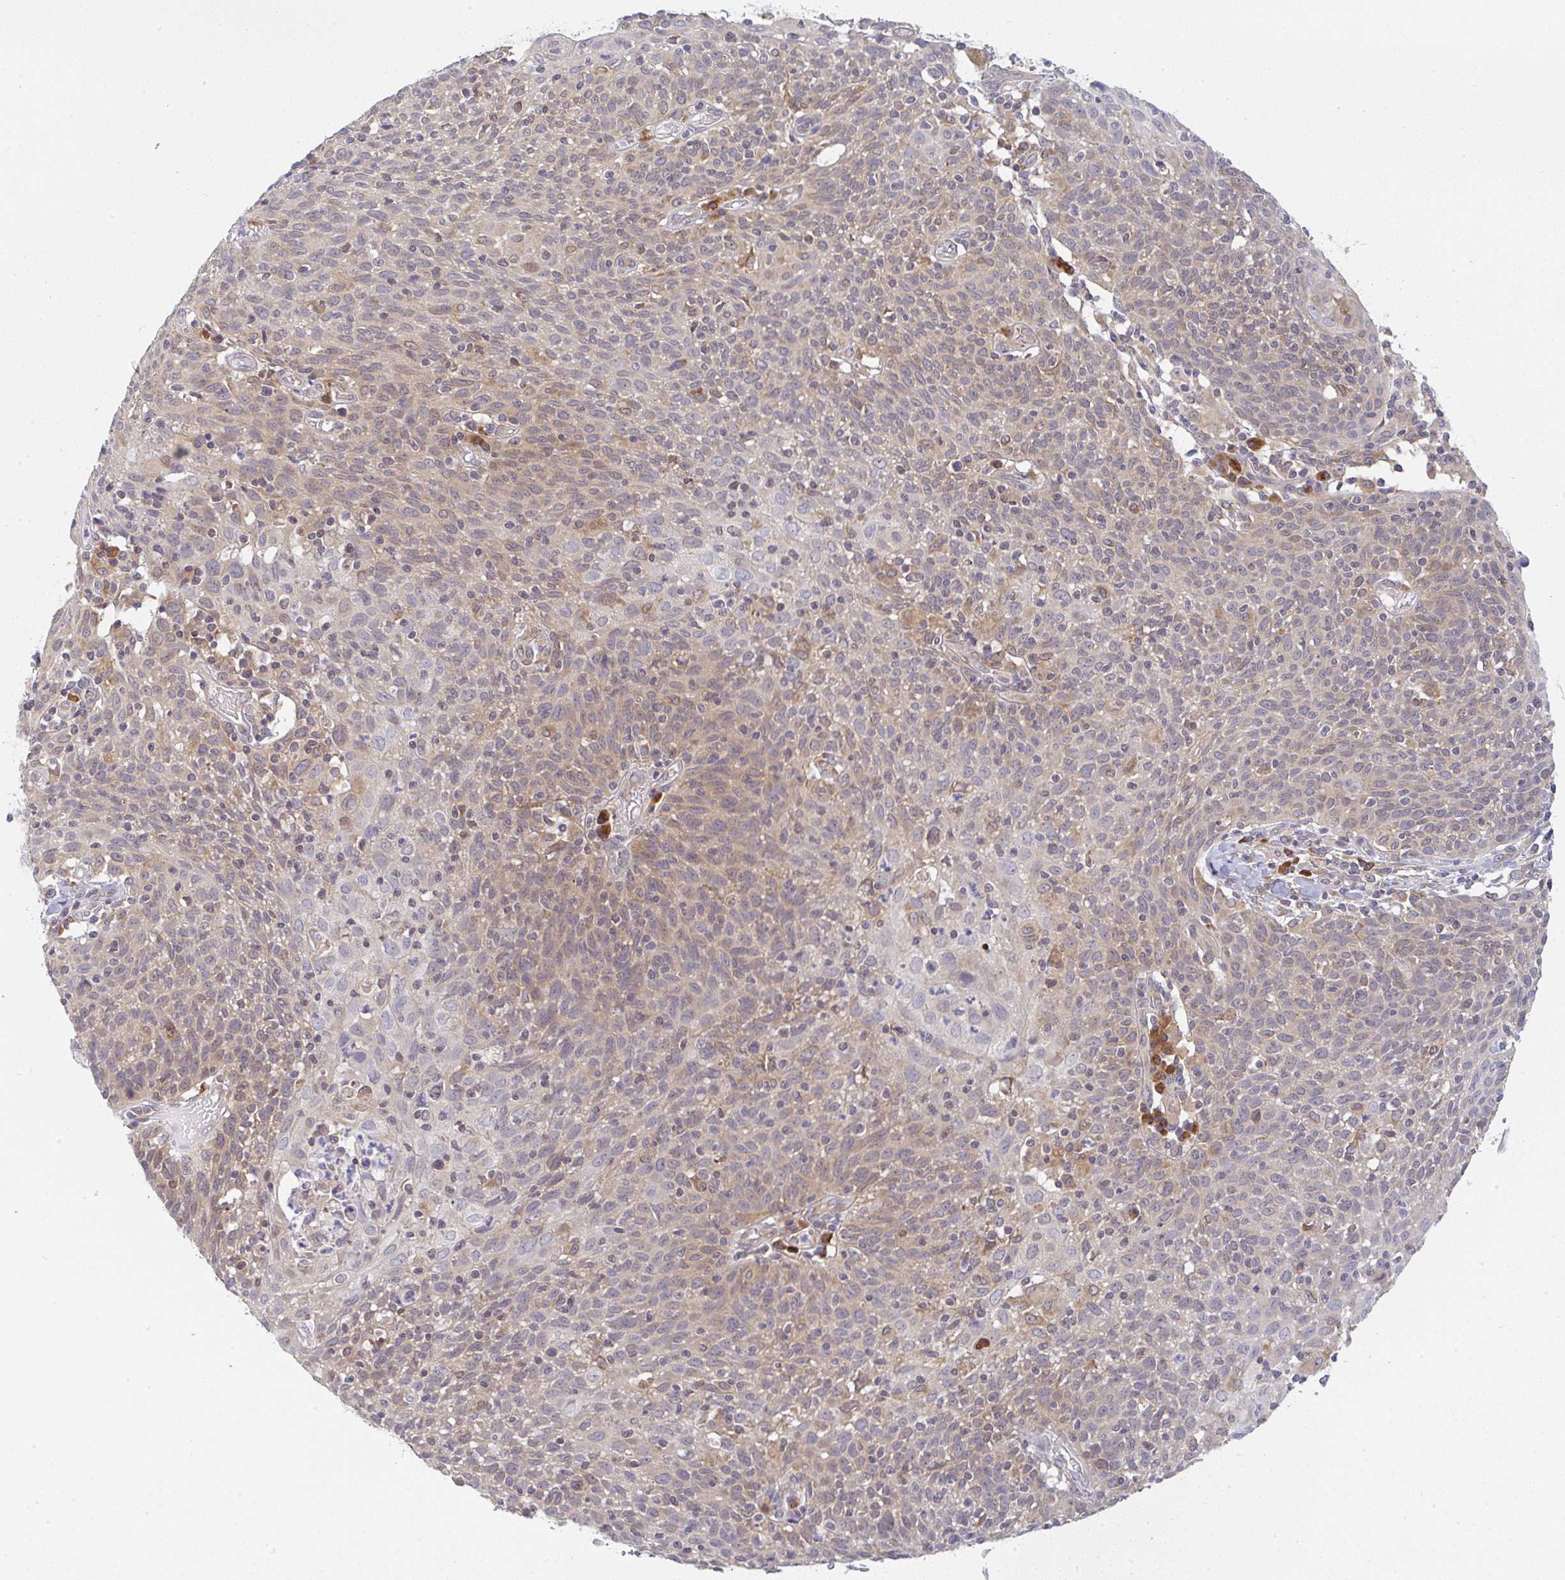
{"staining": {"intensity": "weak", "quantity": "25%-75%", "location": "cytoplasmic/membranous"}, "tissue": "cervical cancer", "cell_type": "Tumor cells", "image_type": "cancer", "snomed": [{"axis": "morphology", "description": "Squamous cell carcinoma, NOS"}, {"axis": "topography", "description": "Cervix"}], "caption": "Immunohistochemical staining of cervical cancer reveals low levels of weak cytoplasmic/membranous staining in about 25%-75% of tumor cells.", "gene": "DERL2", "patient": {"sex": "female", "age": 52}}